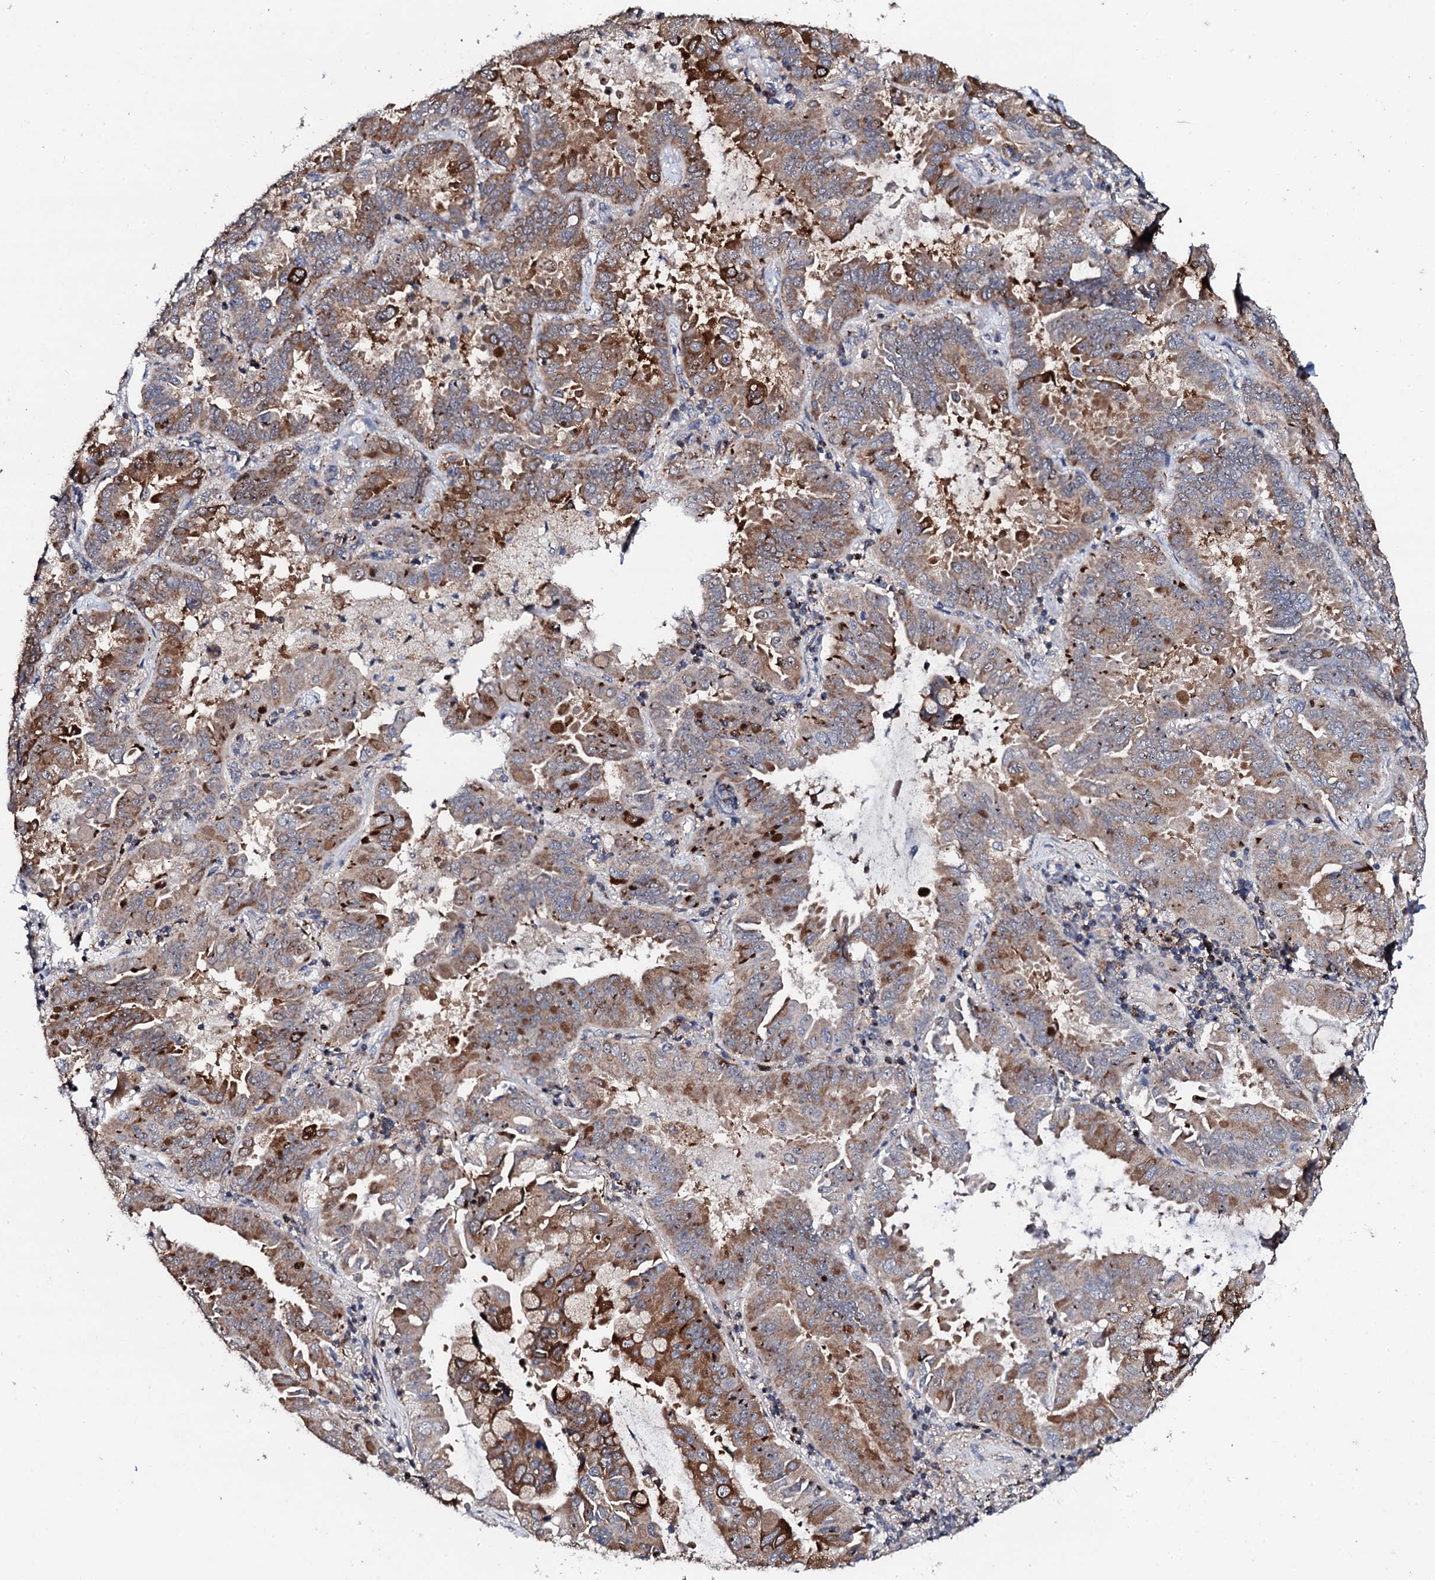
{"staining": {"intensity": "moderate", "quantity": "25%-75%", "location": "cytoplasmic/membranous"}, "tissue": "lung cancer", "cell_type": "Tumor cells", "image_type": "cancer", "snomed": [{"axis": "morphology", "description": "Adenocarcinoma, NOS"}, {"axis": "topography", "description": "Lung"}], "caption": "Immunohistochemical staining of lung adenocarcinoma exhibits medium levels of moderate cytoplasmic/membranous protein expression in about 25%-75% of tumor cells.", "gene": "GTPBP4", "patient": {"sex": "male", "age": 64}}